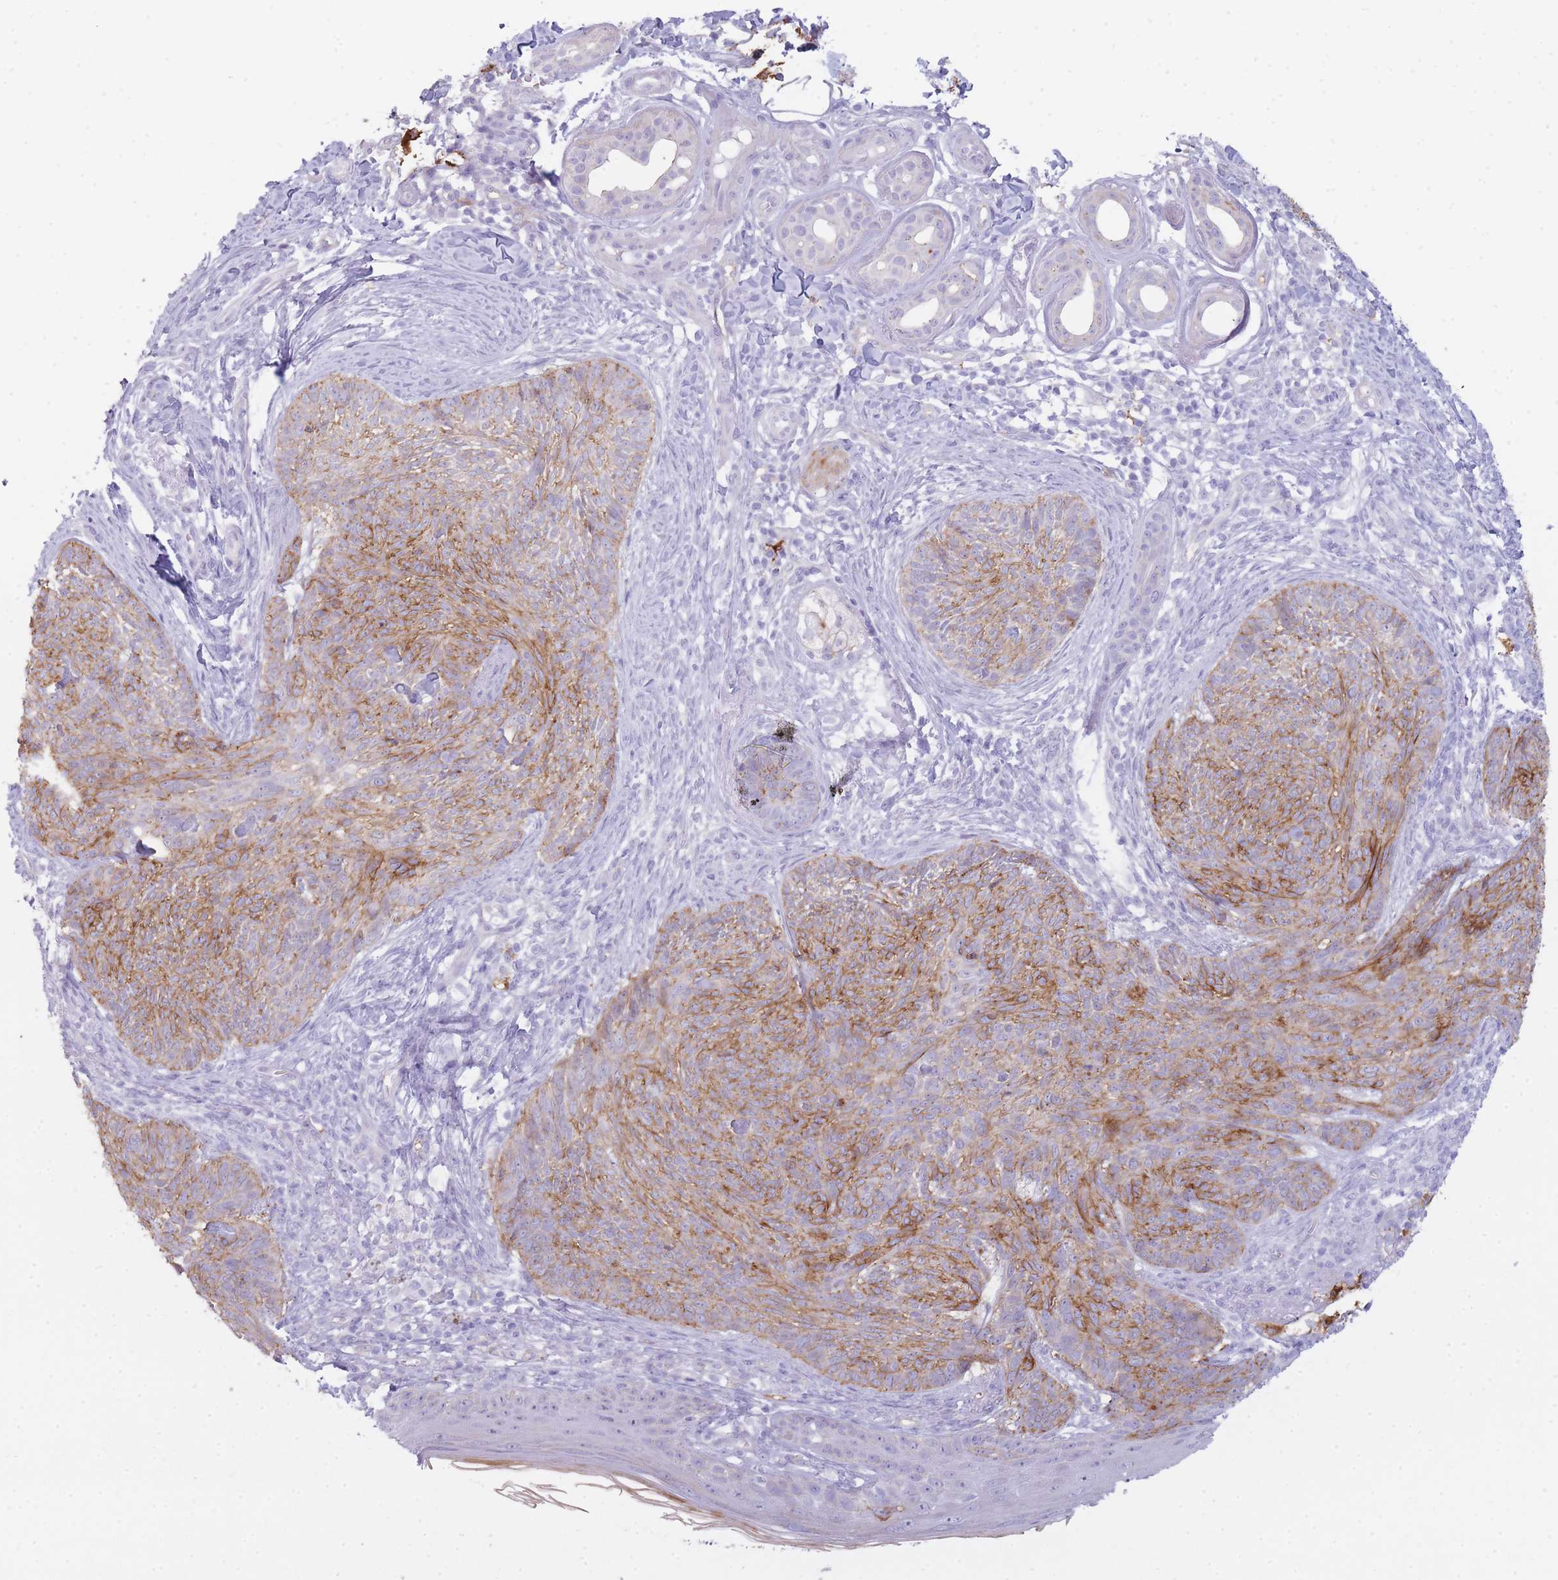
{"staining": {"intensity": "moderate", "quantity": ">75%", "location": "cytoplasmic/membranous"}, "tissue": "skin cancer", "cell_type": "Tumor cells", "image_type": "cancer", "snomed": [{"axis": "morphology", "description": "Basal cell carcinoma"}, {"axis": "topography", "description": "Skin"}], "caption": "An image of human skin cancer (basal cell carcinoma) stained for a protein demonstrates moderate cytoplasmic/membranous brown staining in tumor cells.", "gene": "UTP14A", "patient": {"sex": "male", "age": 73}}